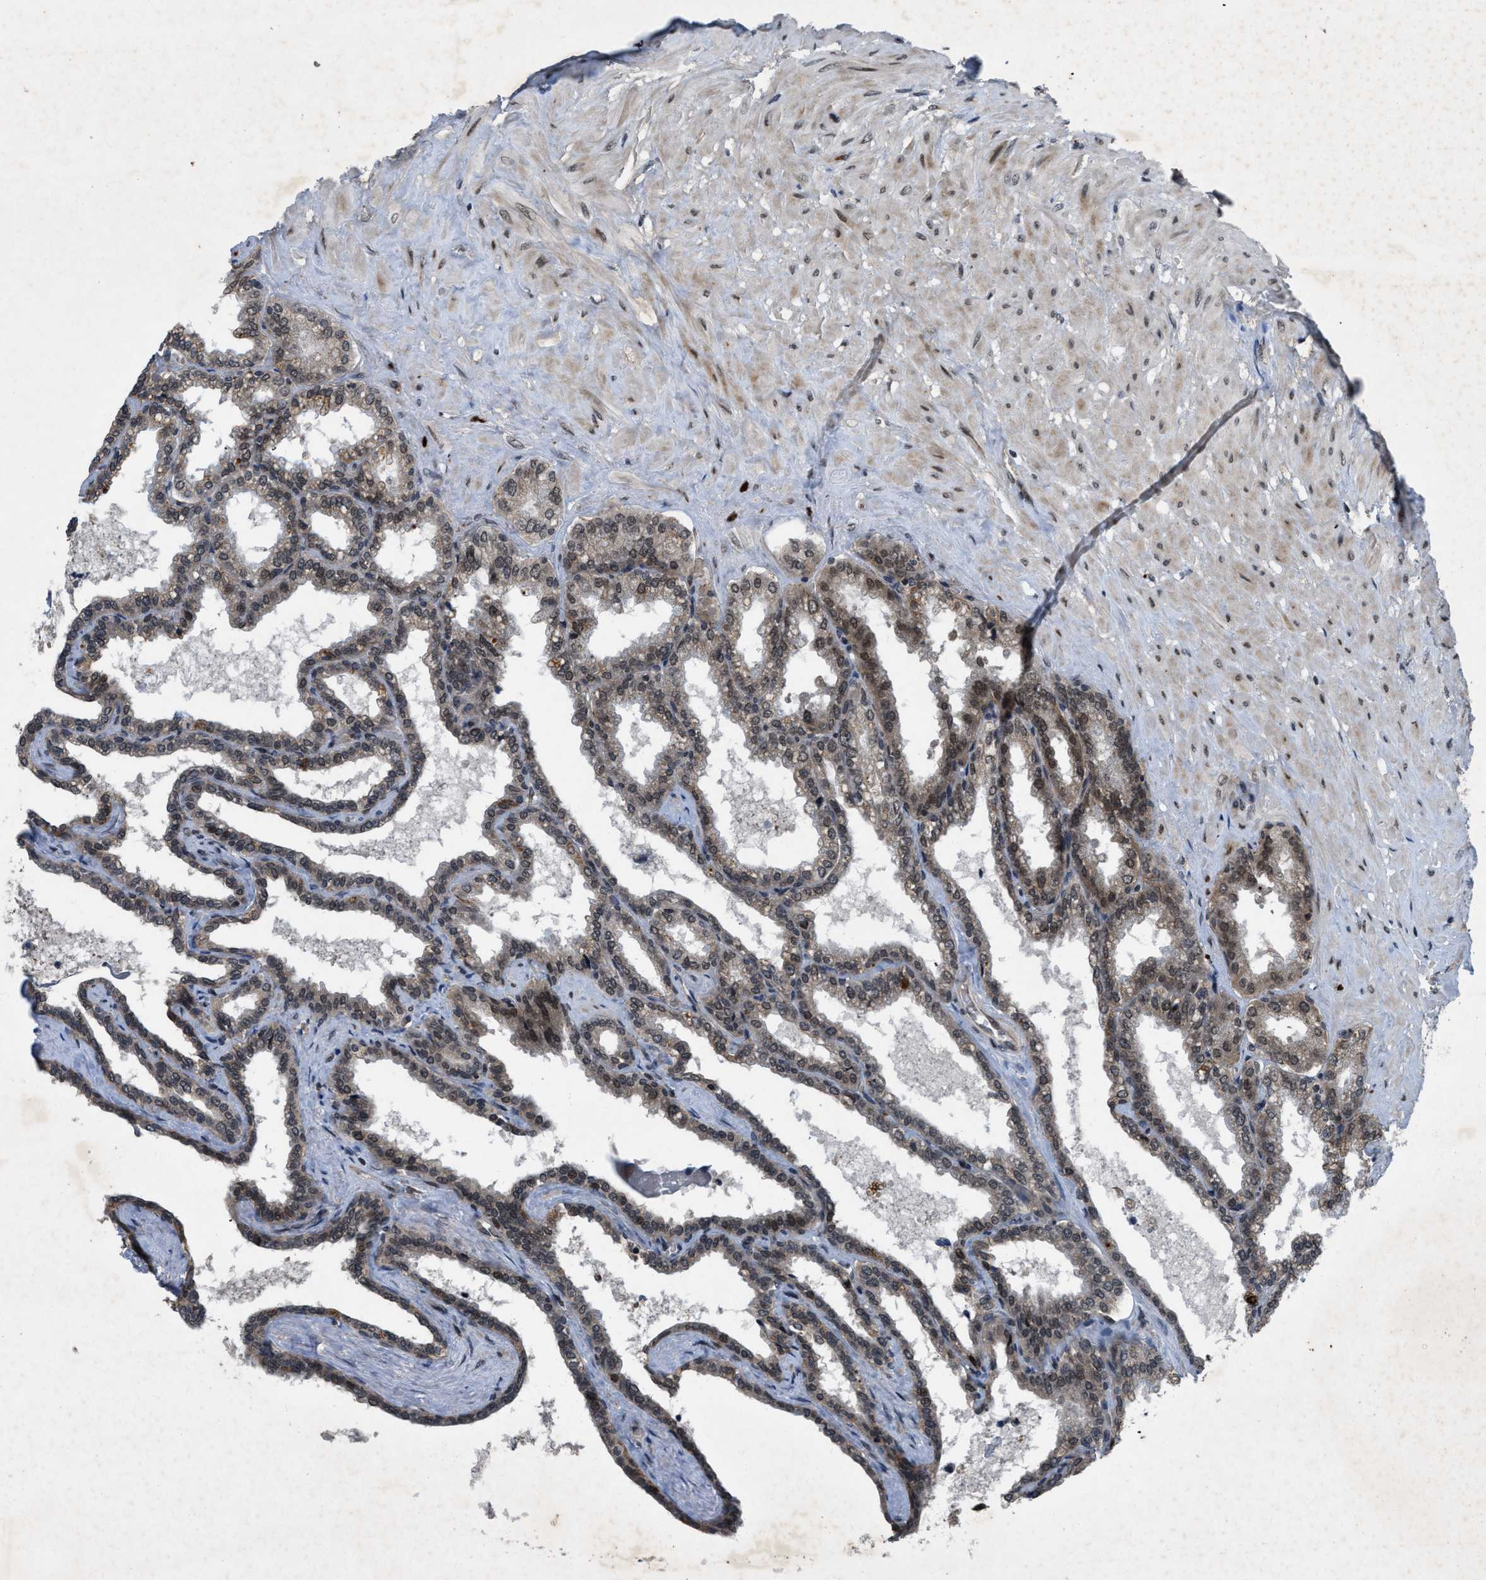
{"staining": {"intensity": "weak", "quantity": ">75%", "location": "cytoplasmic/membranous,nuclear"}, "tissue": "seminal vesicle", "cell_type": "Glandular cells", "image_type": "normal", "snomed": [{"axis": "morphology", "description": "Normal tissue, NOS"}, {"axis": "topography", "description": "Seminal veicle"}], "caption": "Brown immunohistochemical staining in normal seminal vesicle displays weak cytoplasmic/membranous,nuclear staining in approximately >75% of glandular cells. (IHC, brightfield microscopy, high magnification).", "gene": "ZNHIT1", "patient": {"sex": "male", "age": 46}}